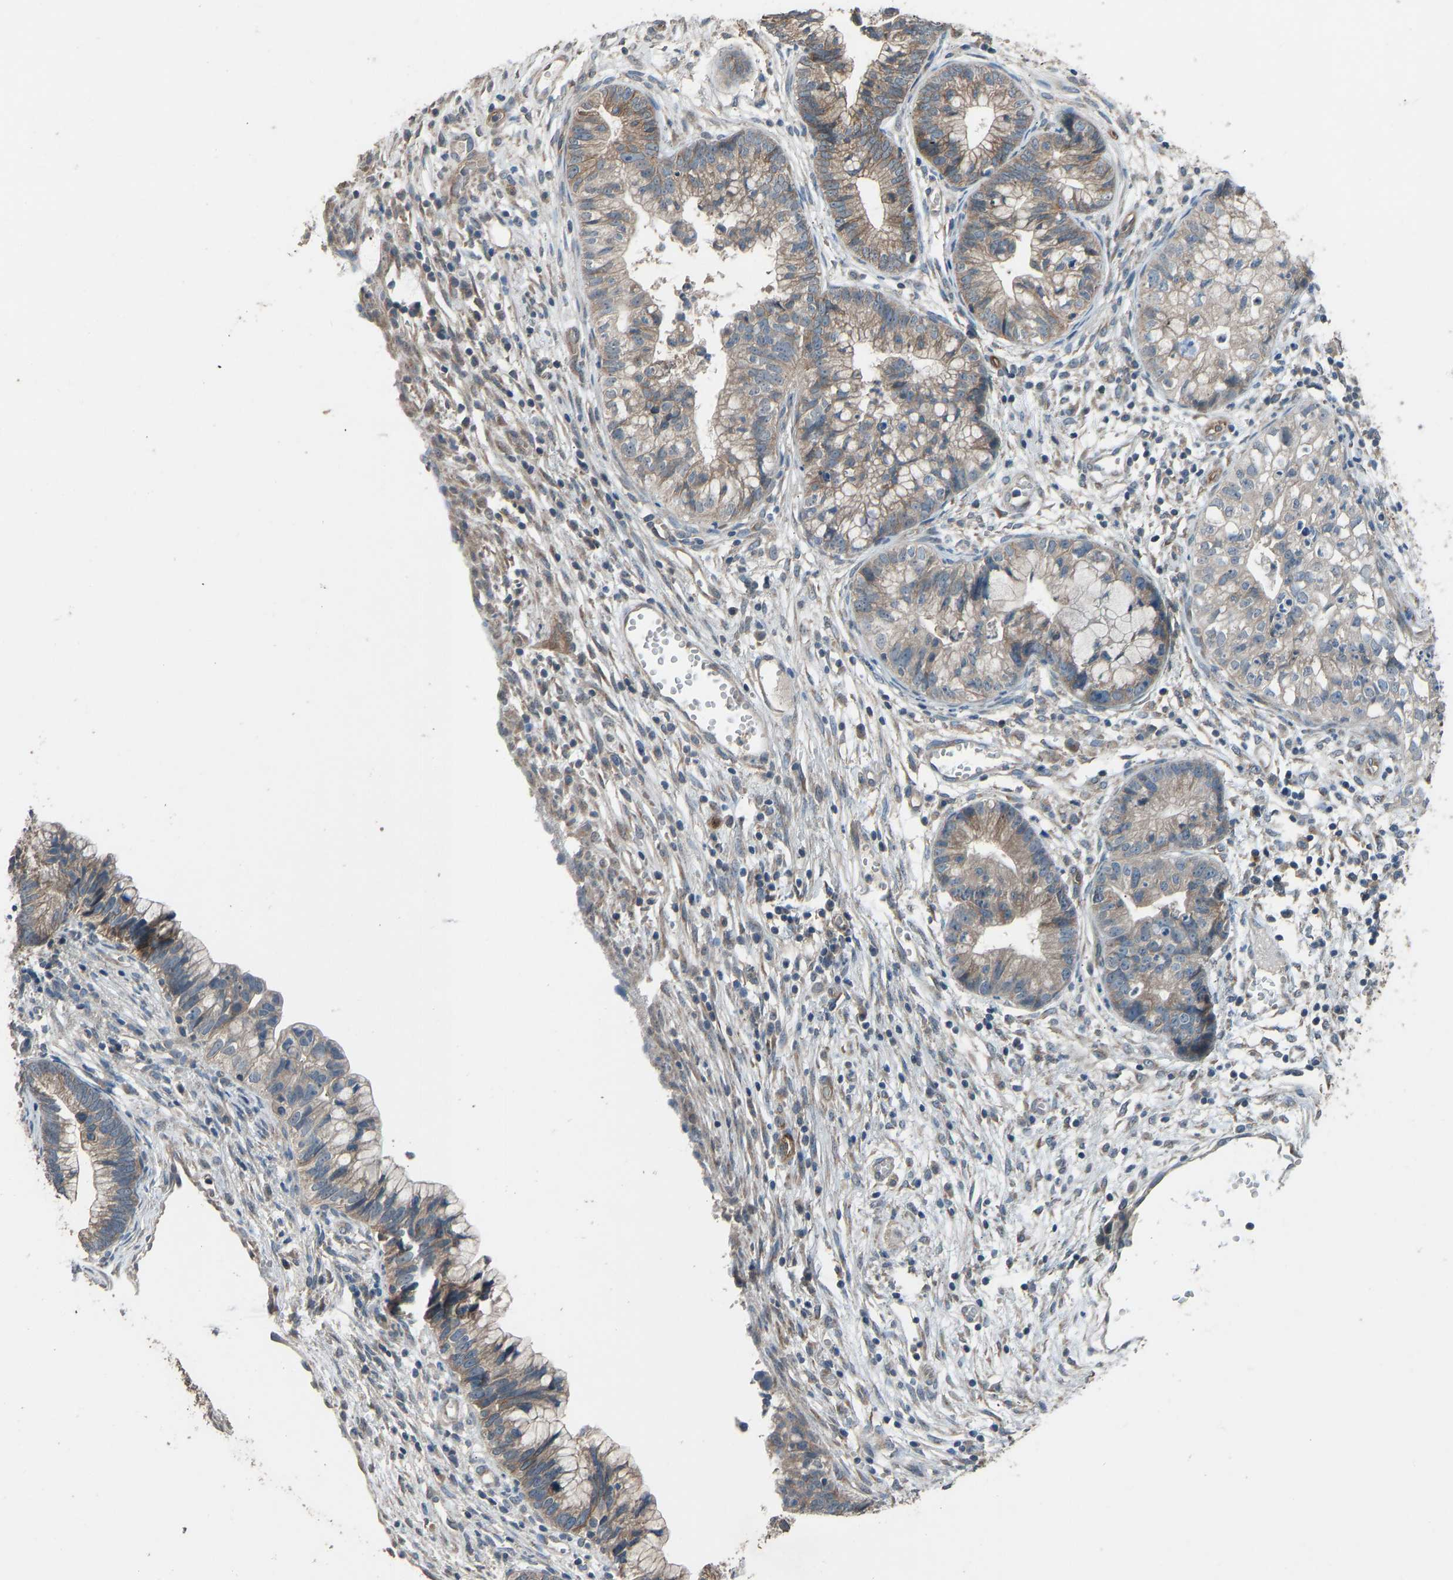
{"staining": {"intensity": "weak", "quantity": ">75%", "location": "cytoplasmic/membranous"}, "tissue": "cervical cancer", "cell_type": "Tumor cells", "image_type": "cancer", "snomed": [{"axis": "morphology", "description": "Adenocarcinoma, NOS"}, {"axis": "topography", "description": "Cervix"}], "caption": "High-power microscopy captured an immunohistochemistry image of cervical cancer (adenocarcinoma), revealing weak cytoplasmic/membranous positivity in approximately >75% of tumor cells. Ihc stains the protein of interest in brown and the nuclei are stained blue.", "gene": "SLC43A1", "patient": {"sex": "female", "age": 44}}